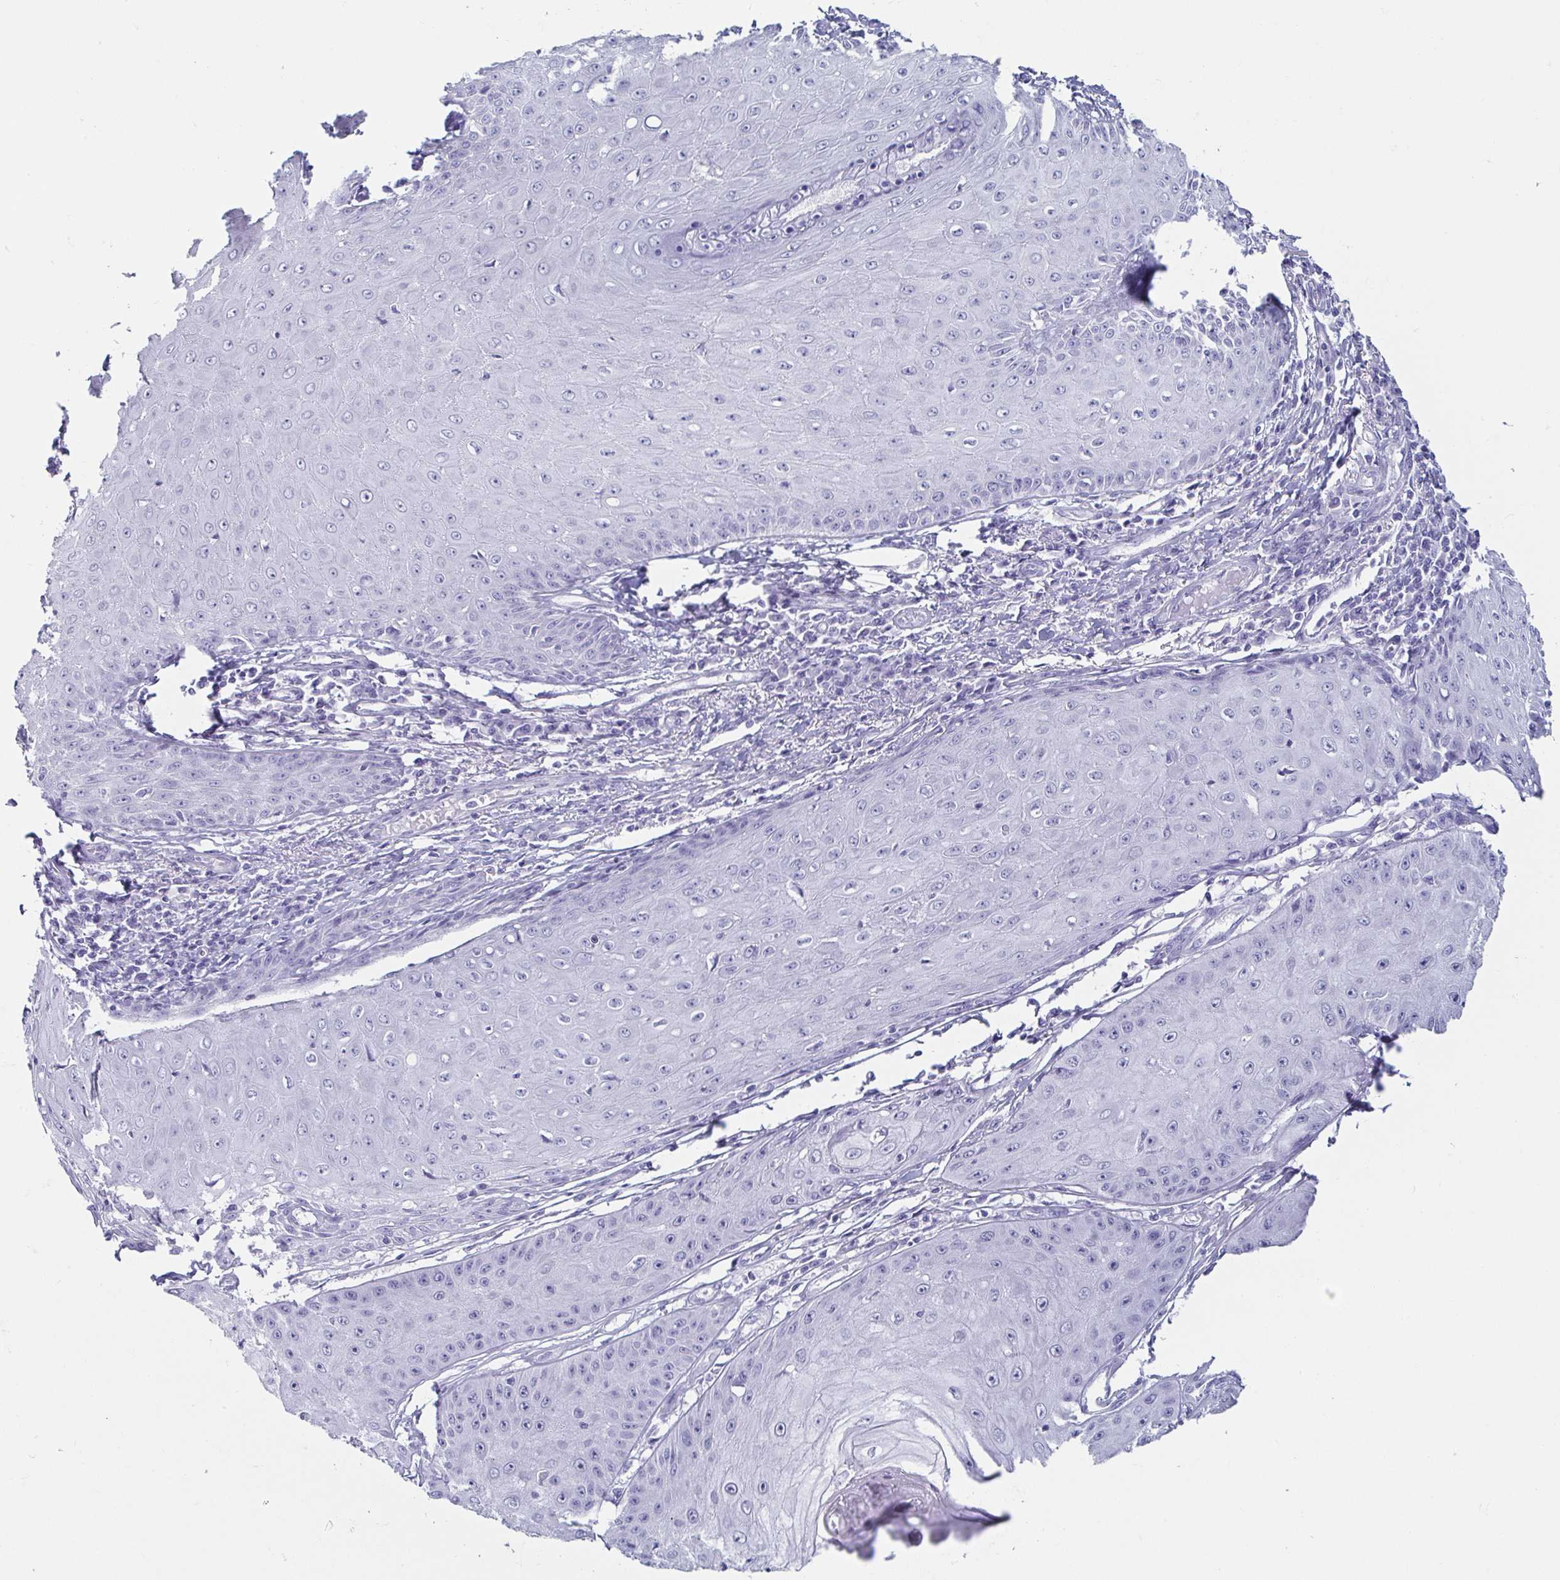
{"staining": {"intensity": "negative", "quantity": "none", "location": "none"}, "tissue": "skin cancer", "cell_type": "Tumor cells", "image_type": "cancer", "snomed": [{"axis": "morphology", "description": "Squamous cell carcinoma, NOS"}, {"axis": "topography", "description": "Skin"}], "caption": "This is an immunohistochemistry photomicrograph of human skin cancer (squamous cell carcinoma). There is no expression in tumor cells.", "gene": "CD164L2", "patient": {"sex": "male", "age": 70}}